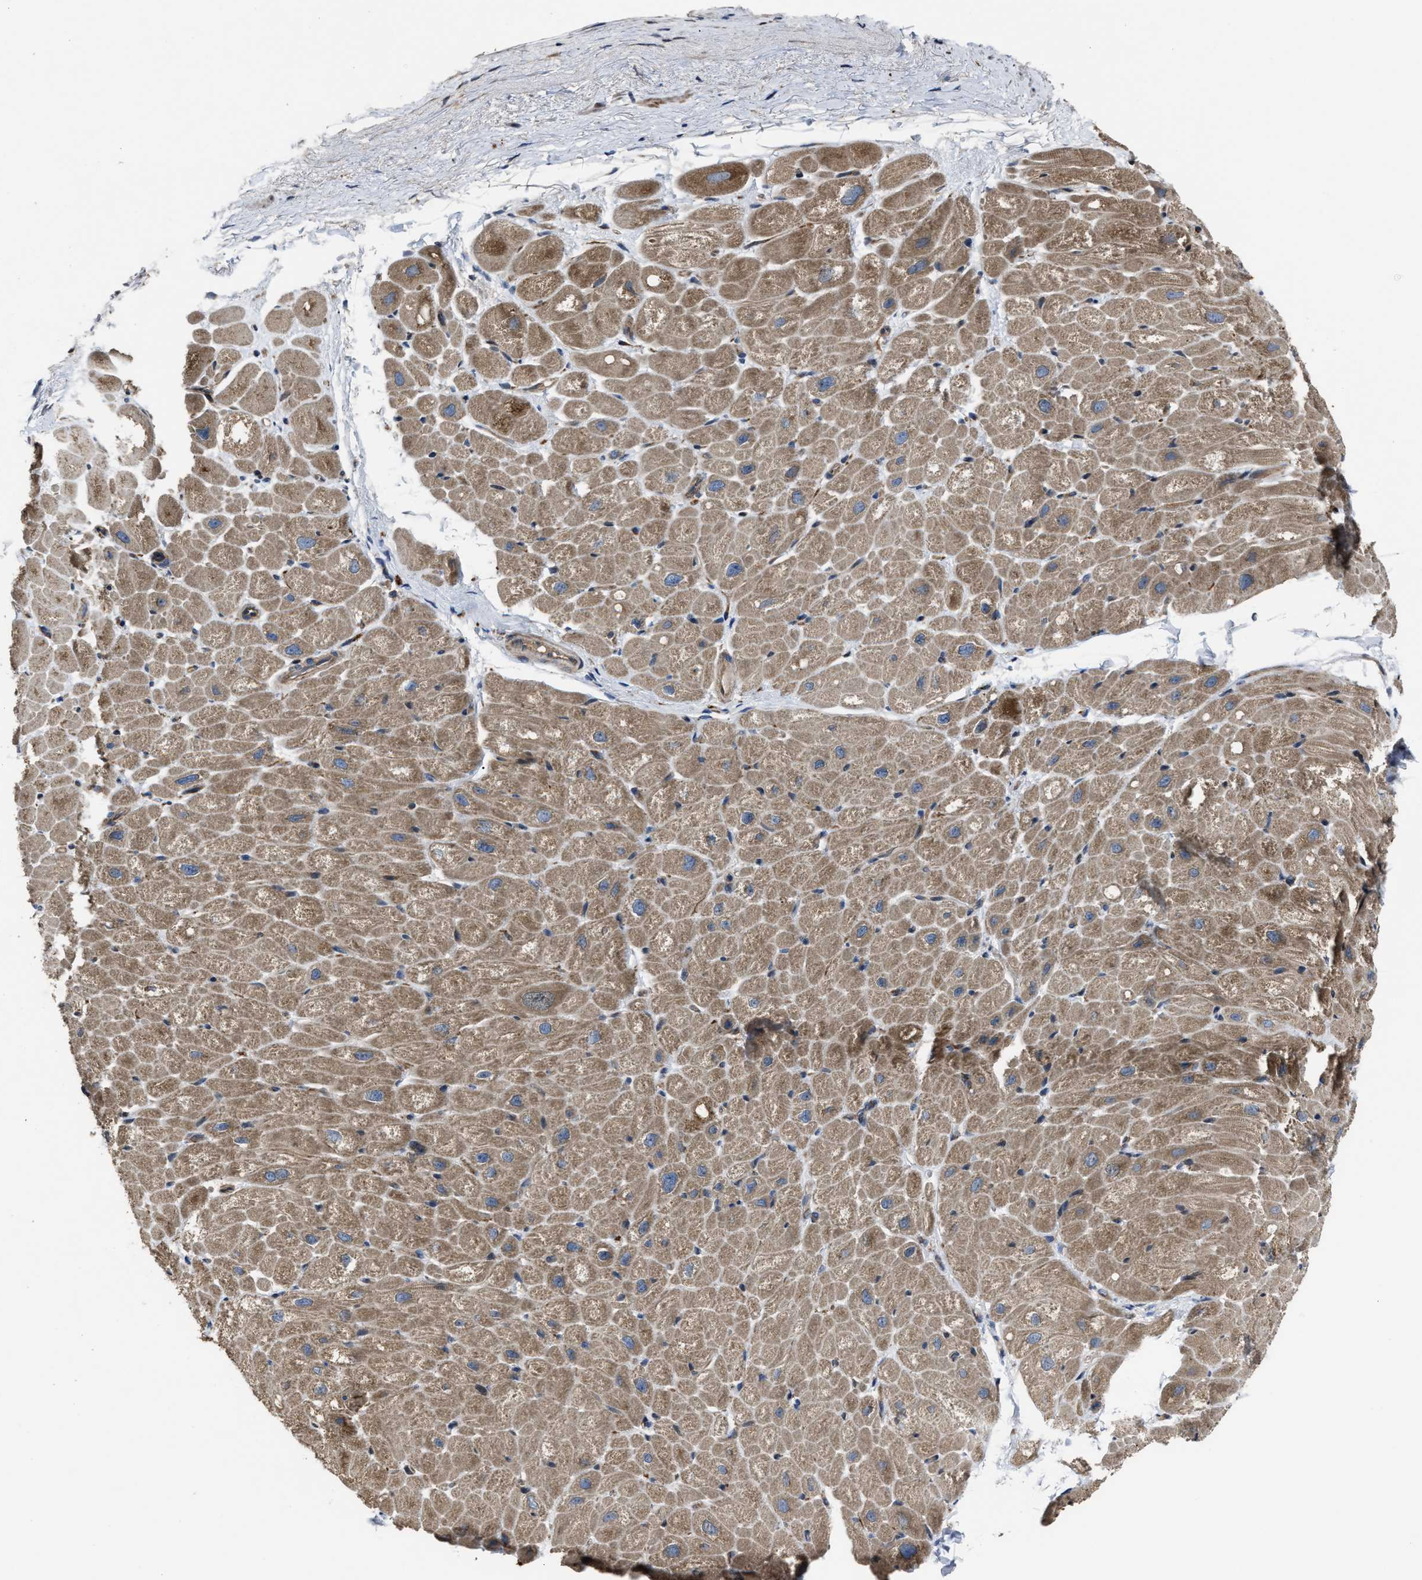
{"staining": {"intensity": "moderate", "quantity": ">75%", "location": "cytoplasmic/membranous"}, "tissue": "heart muscle", "cell_type": "Cardiomyocytes", "image_type": "normal", "snomed": [{"axis": "morphology", "description": "Normal tissue, NOS"}, {"axis": "topography", "description": "Heart"}], "caption": "Brown immunohistochemical staining in unremarkable human heart muscle reveals moderate cytoplasmic/membranous expression in approximately >75% of cardiomyocytes.", "gene": "PASK", "patient": {"sex": "male", "age": 49}}